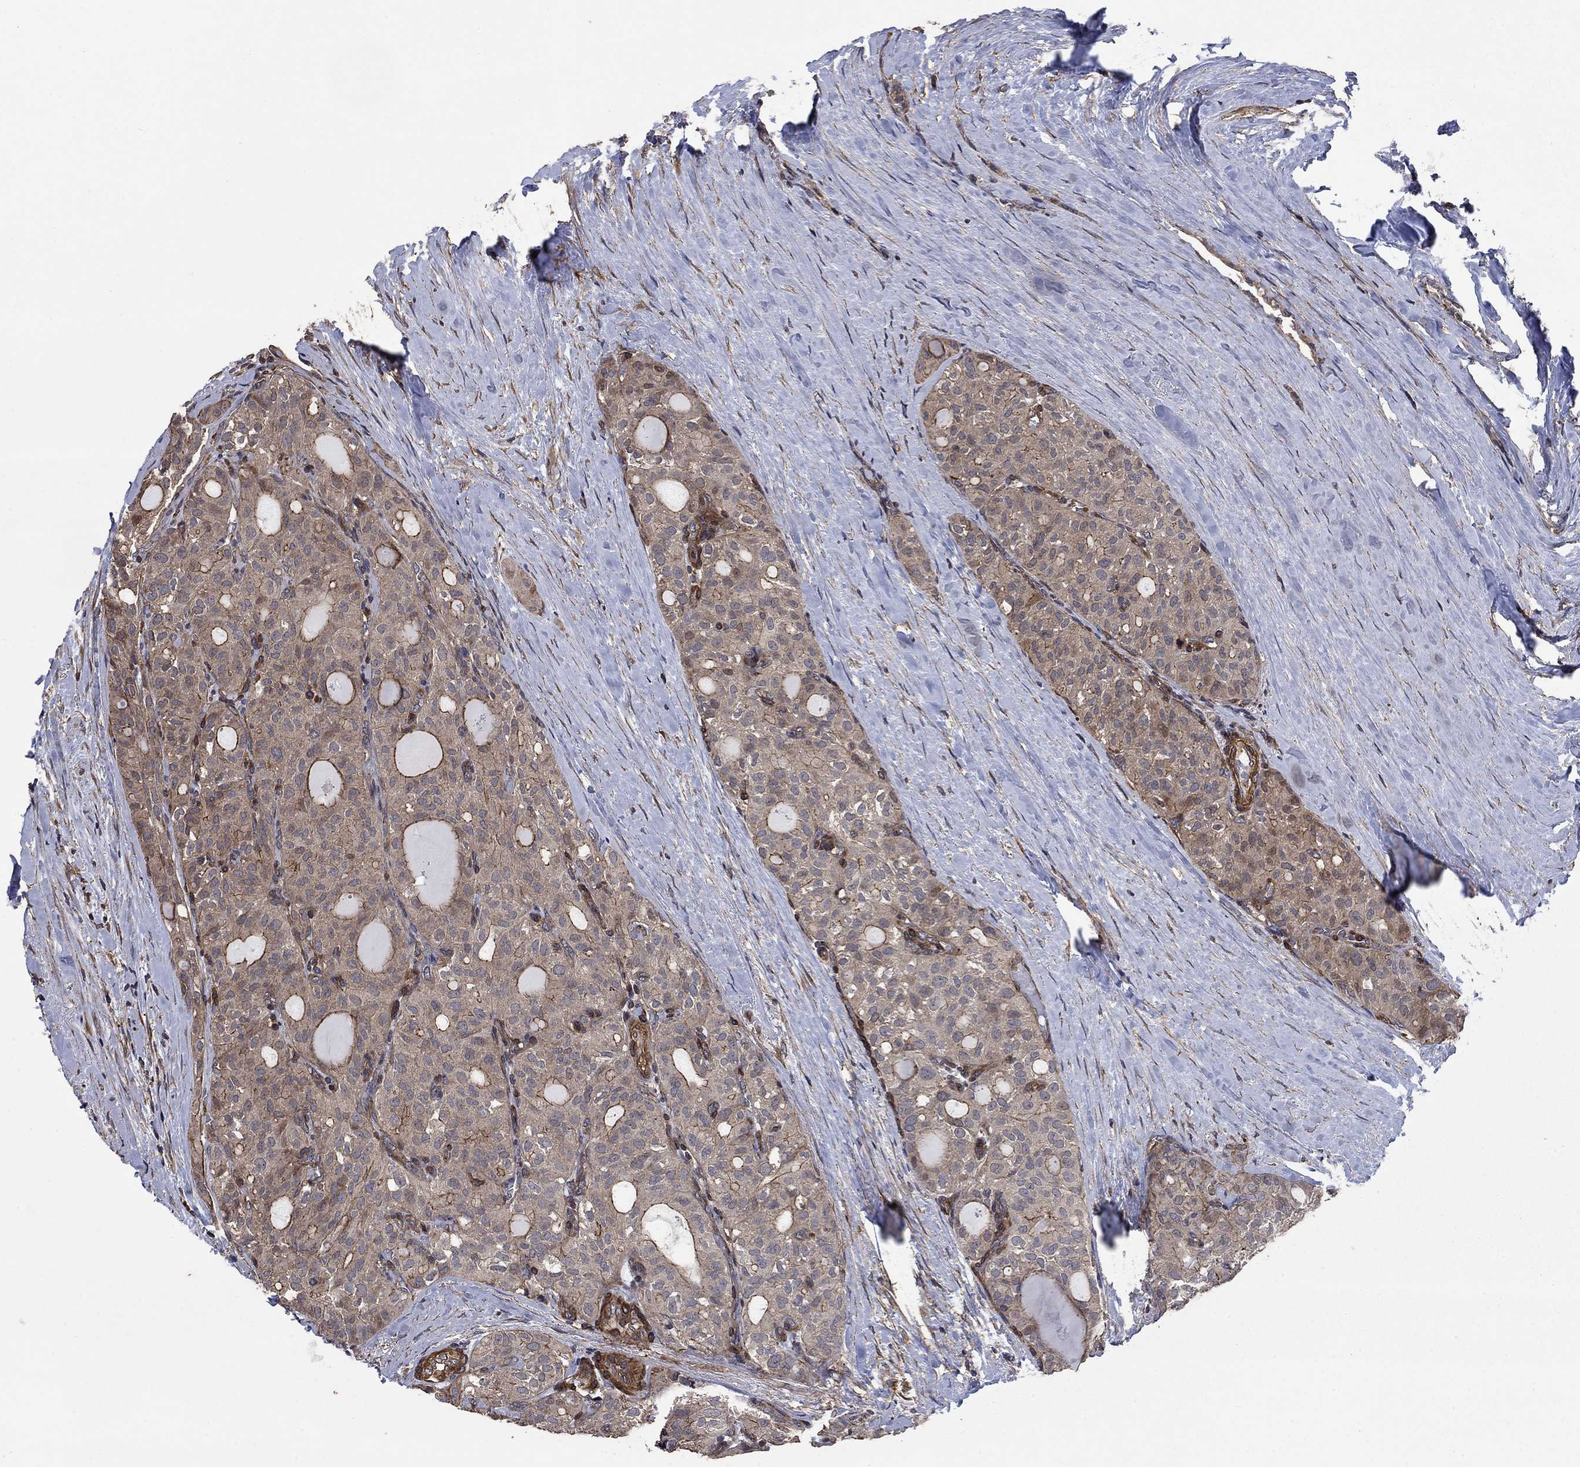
{"staining": {"intensity": "moderate", "quantity": "<25%", "location": "cytoplasmic/membranous"}, "tissue": "thyroid cancer", "cell_type": "Tumor cells", "image_type": "cancer", "snomed": [{"axis": "morphology", "description": "Follicular adenoma carcinoma, NOS"}, {"axis": "topography", "description": "Thyroid gland"}], "caption": "A high-resolution micrograph shows immunohistochemistry staining of follicular adenoma carcinoma (thyroid), which shows moderate cytoplasmic/membranous positivity in approximately <25% of tumor cells. The staining was performed using DAB to visualize the protein expression in brown, while the nuclei were stained in blue with hematoxylin (Magnification: 20x).", "gene": "PDE3A", "patient": {"sex": "male", "age": 75}}